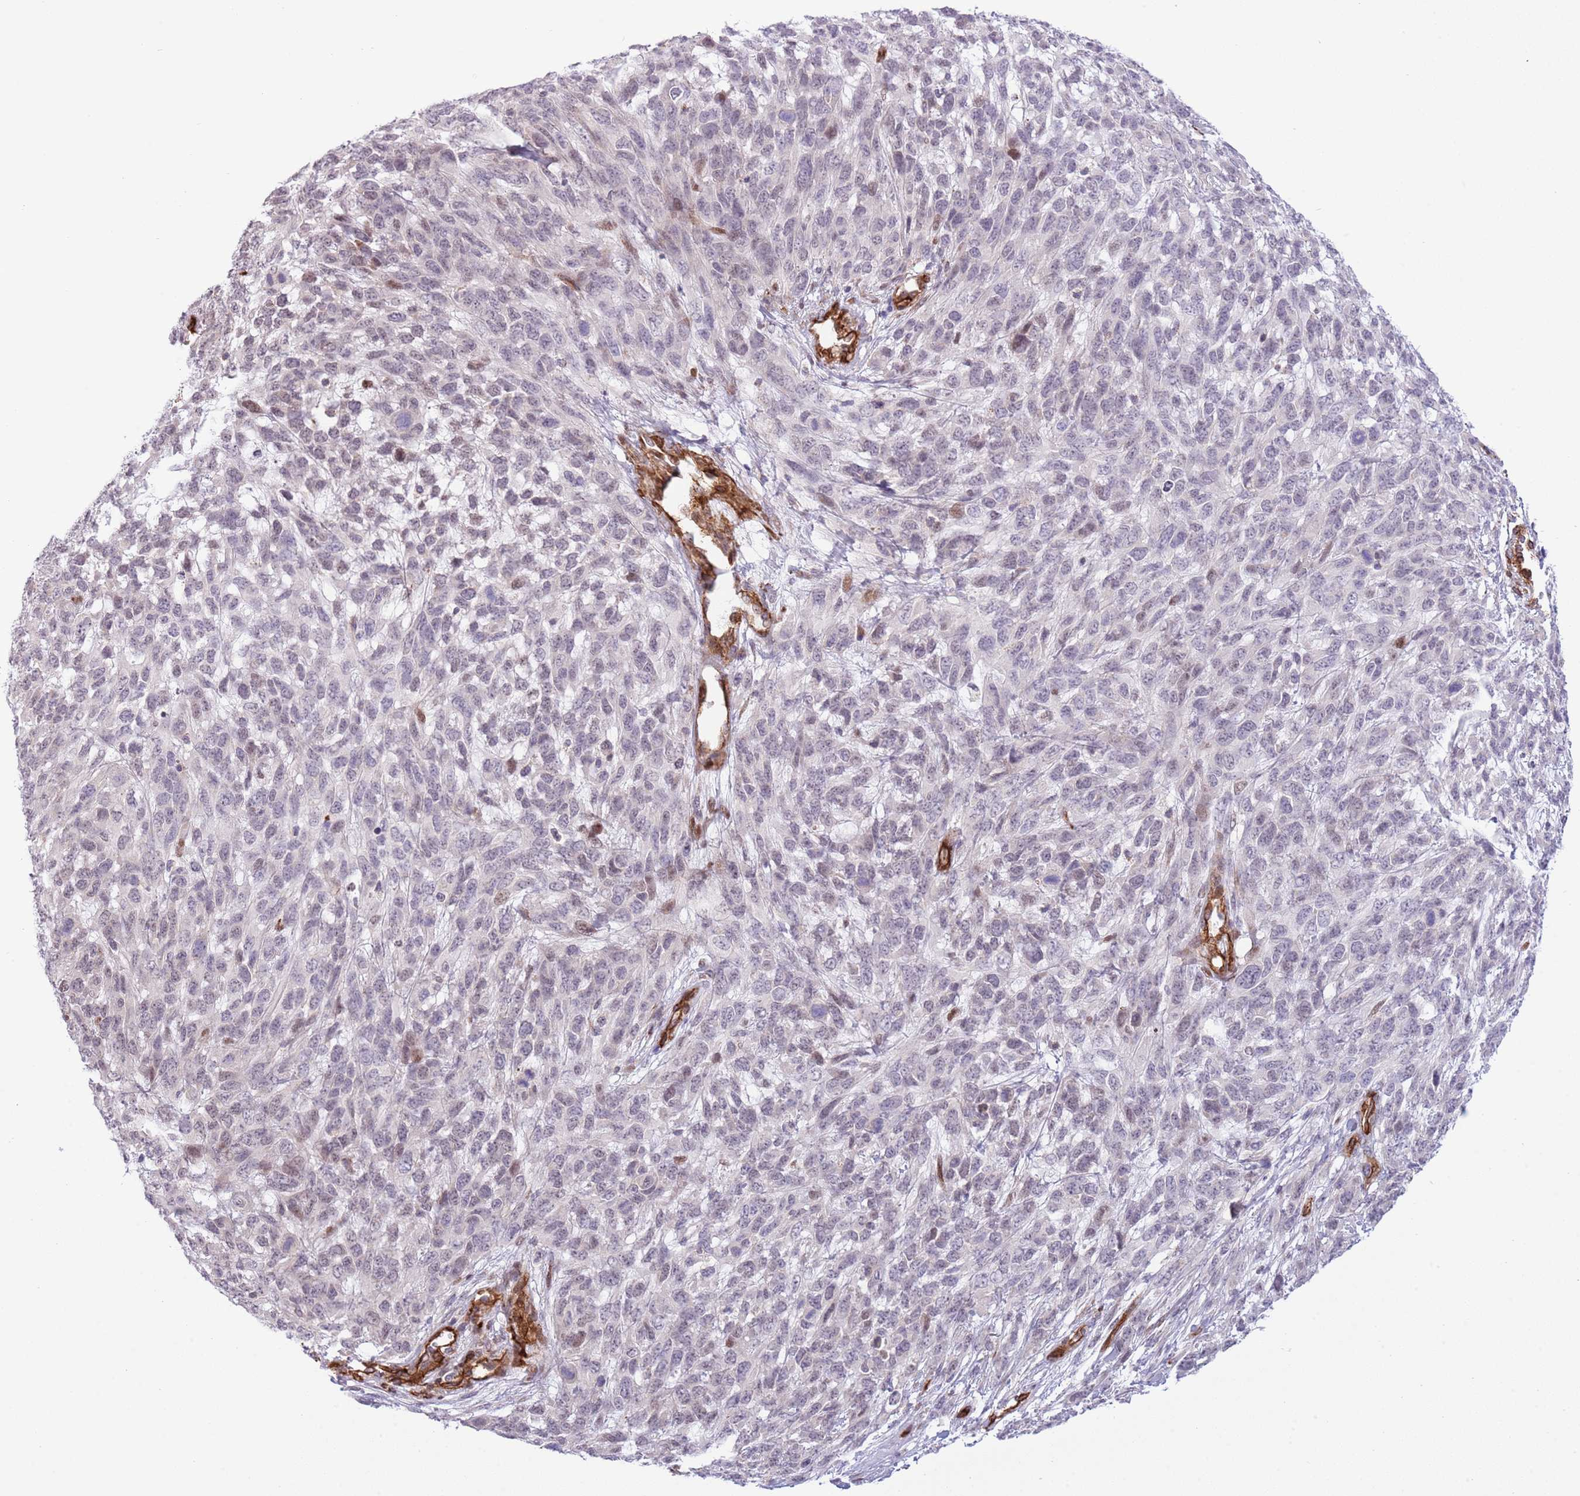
{"staining": {"intensity": "negative", "quantity": "none", "location": "none"}, "tissue": "melanoma", "cell_type": "Tumor cells", "image_type": "cancer", "snomed": [{"axis": "morphology", "description": "Normal morphology"}, {"axis": "morphology", "description": "Malignant melanoma, NOS"}, {"axis": "topography", "description": "Skin"}], "caption": "Human melanoma stained for a protein using immunohistochemistry (IHC) shows no positivity in tumor cells.", "gene": "NEK3", "patient": {"sex": "female", "age": 72}}